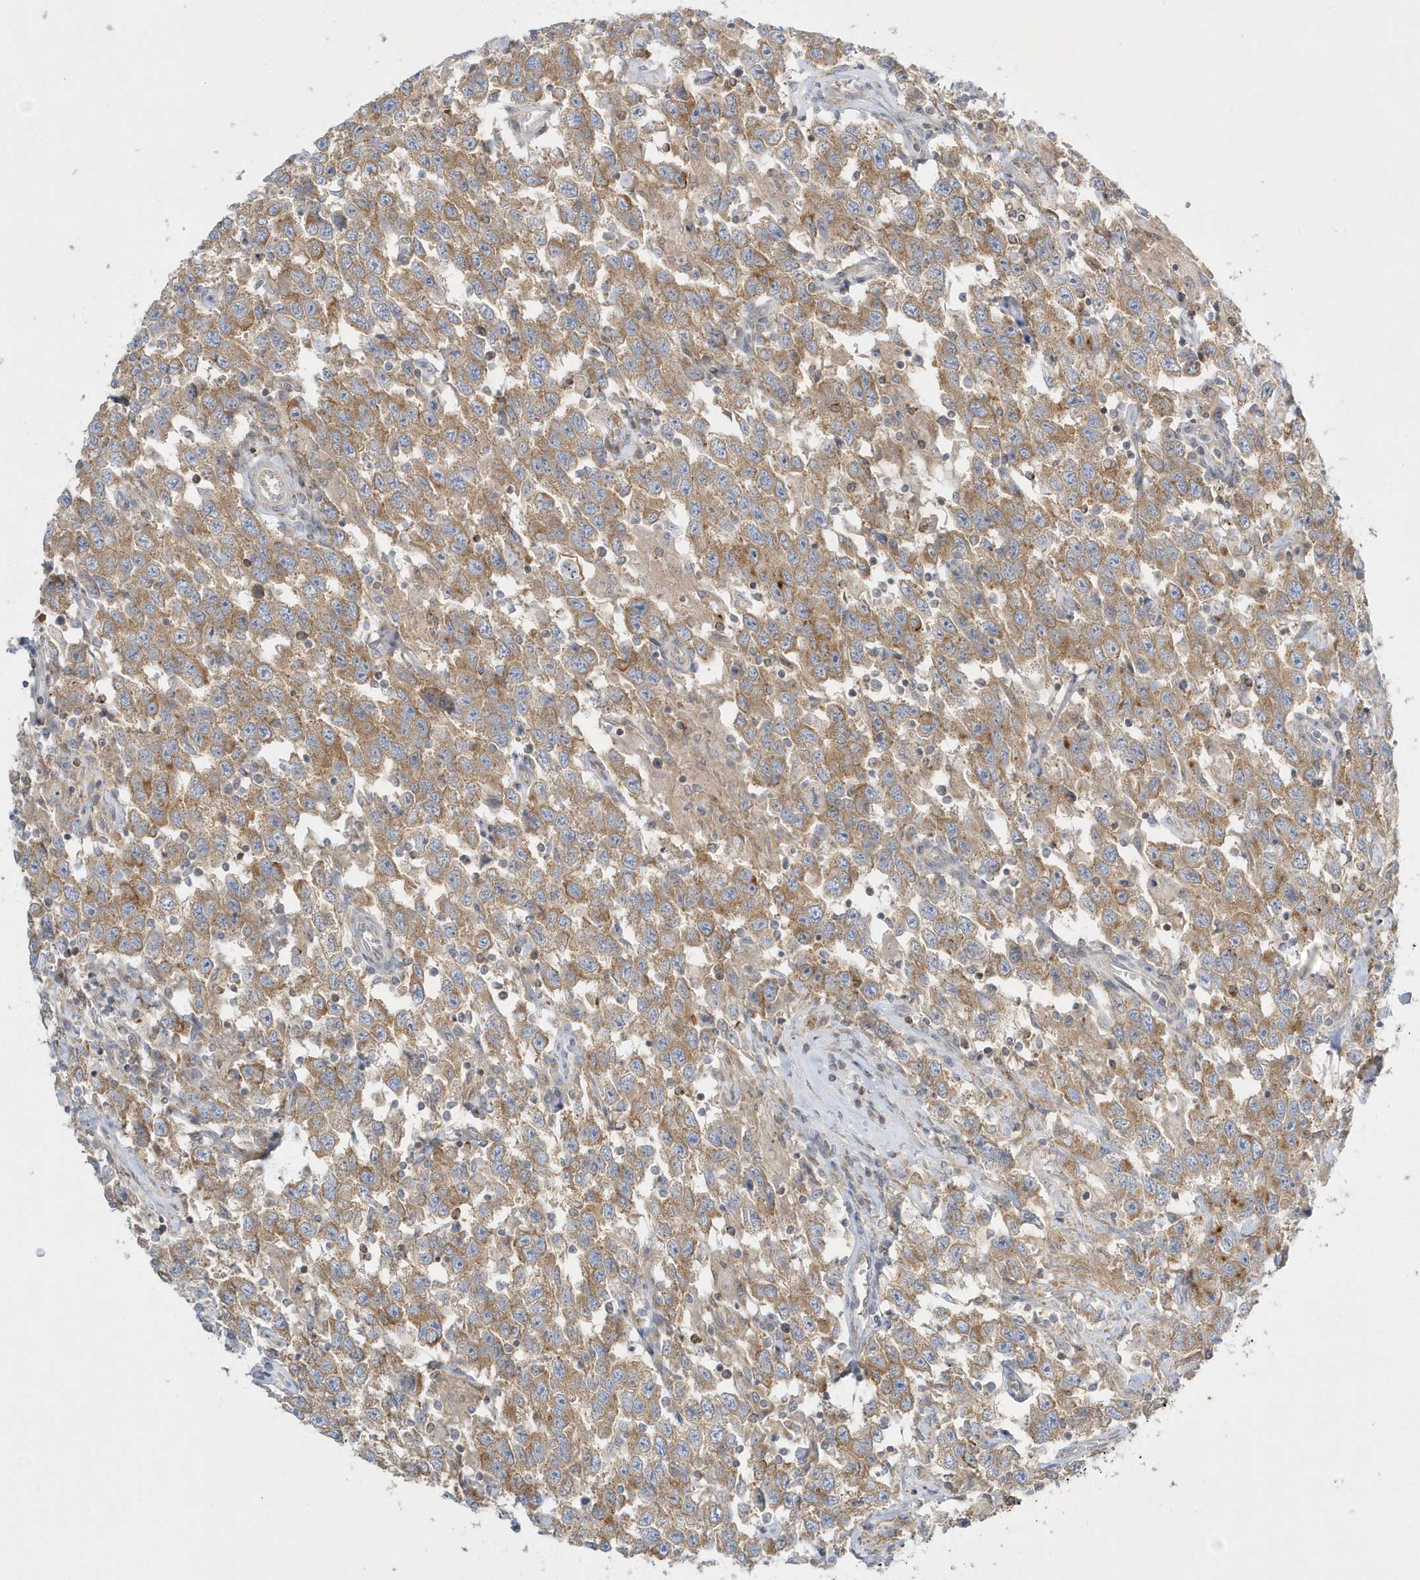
{"staining": {"intensity": "moderate", "quantity": ">75%", "location": "cytoplasmic/membranous"}, "tissue": "testis cancer", "cell_type": "Tumor cells", "image_type": "cancer", "snomed": [{"axis": "morphology", "description": "Seminoma, NOS"}, {"axis": "topography", "description": "Testis"}], "caption": "High-power microscopy captured an immunohistochemistry micrograph of testis seminoma, revealing moderate cytoplasmic/membranous staining in about >75% of tumor cells.", "gene": "DNAJC18", "patient": {"sex": "male", "age": 41}}